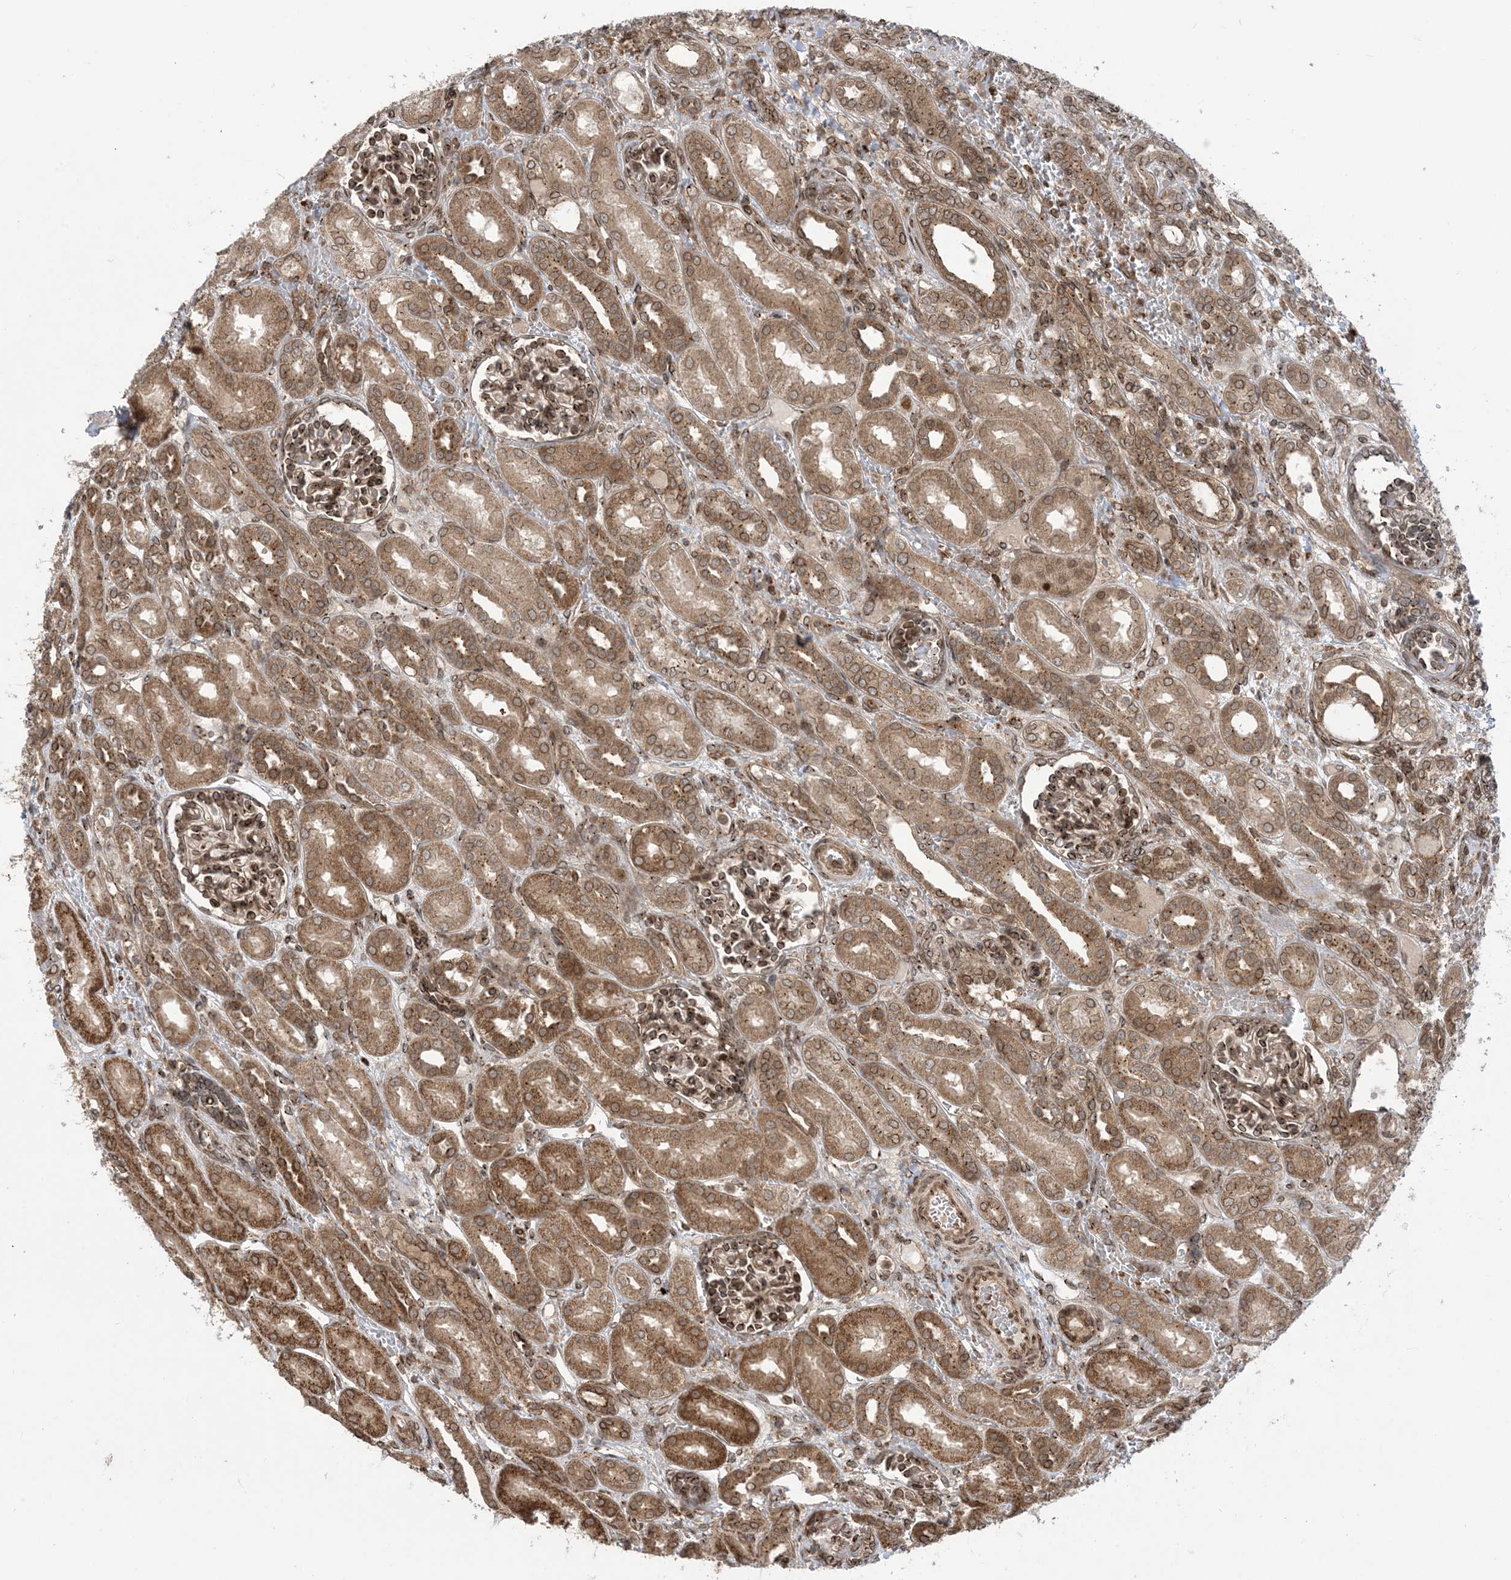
{"staining": {"intensity": "strong", "quantity": "25%-75%", "location": "cytoplasmic/membranous"}, "tissue": "kidney", "cell_type": "Cells in glomeruli", "image_type": "normal", "snomed": [{"axis": "morphology", "description": "Normal tissue, NOS"}, {"axis": "morphology", "description": "Neoplasm, malignant, NOS"}, {"axis": "topography", "description": "Kidney"}], "caption": "Kidney stained for a protein (brown) demonstrates strong cytoplasmic/membranous positive positivity in about 25%-75% of cells in glomeruli.", "gene": "CASP4", "patient": {"sex": "female", "age": 1}}